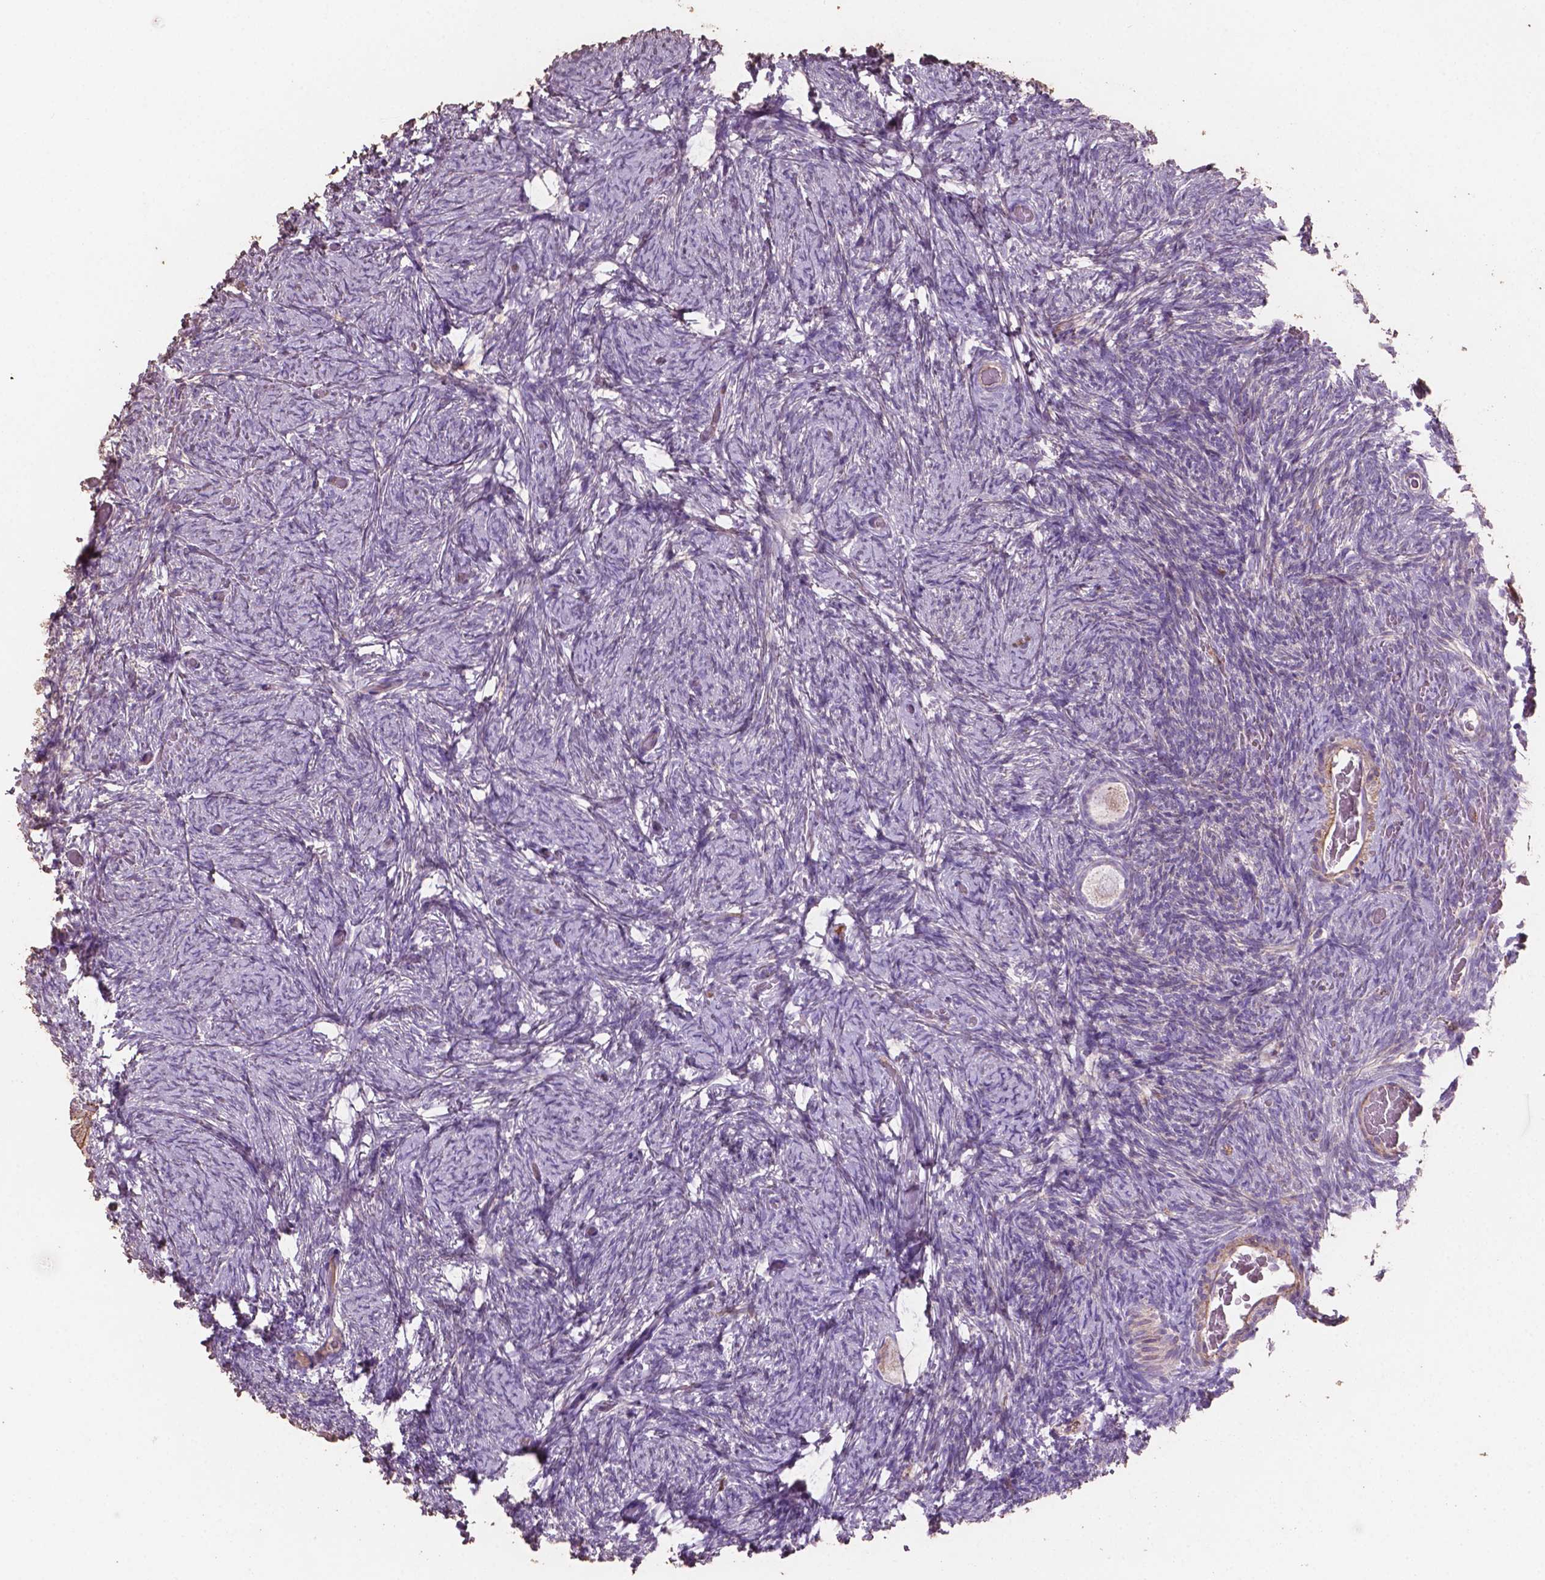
{"staining": {"intensity": "weak", "quantity": "25%-75%", "location": "cytoplasmic/membranous"}, "tissue": "ovary", "cell_type": "Follicle cells", "image_type": "normal", "snomed": [{"axis": "morphology", "description": "Normal tissue, NOS"}, {"axis": "topography", "description": "Ovary"}], "caption": "Weak cytoplasmic/membranous expression for a protein is seen in approximately 25%-75% of follicle cells of unremarkable ovary using IHC.", "gene": "COMMD4", "patient": {"sex": "female", "age": 34}}